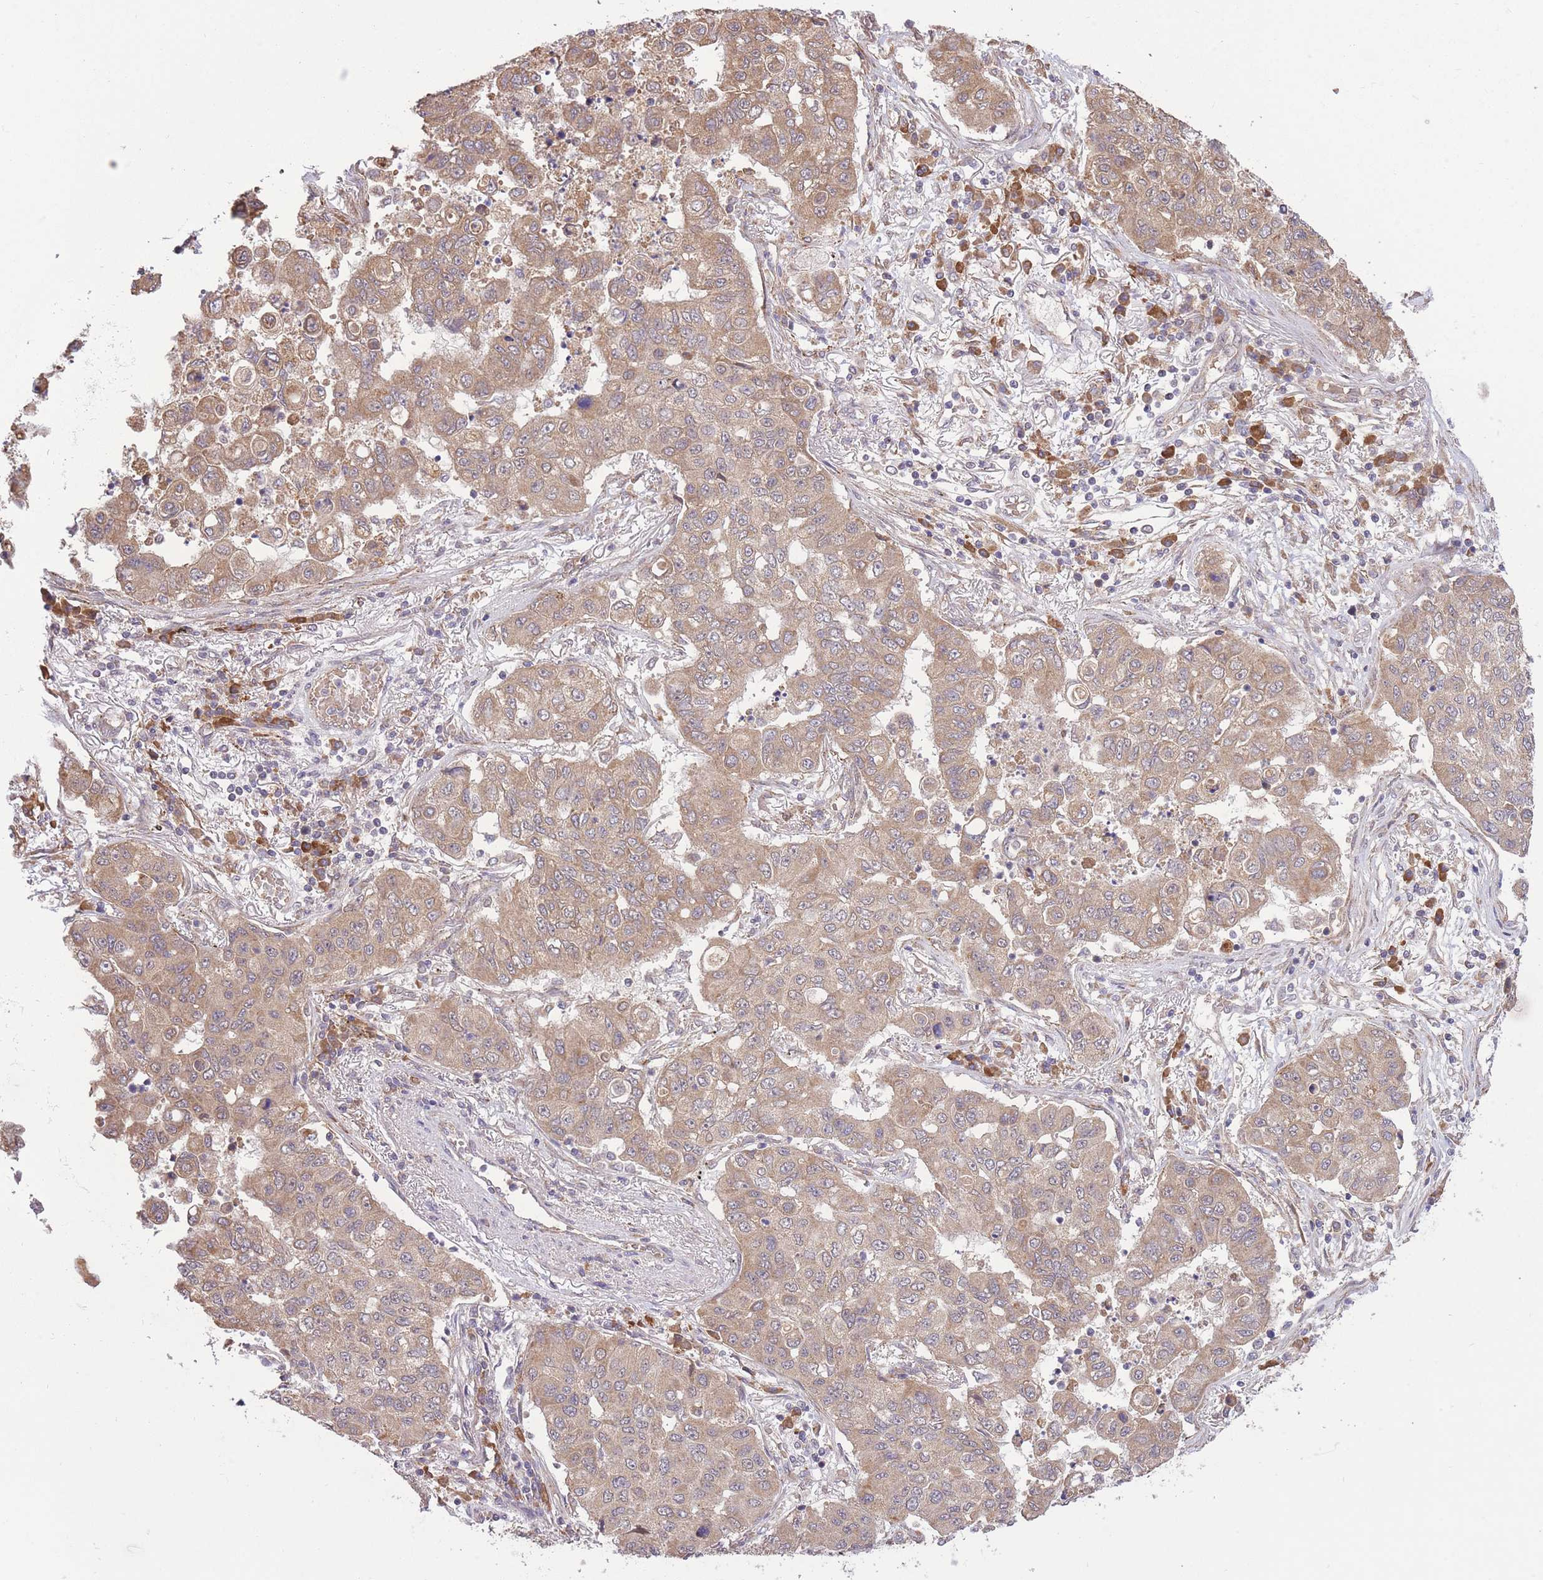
{"staining": {"intensity": "weak", "quantity": ">75%", "location": "cytoplasmic/membranous"}, "tissue": "lung cancer", "cell_type": "Tumor cells", "image_type": "cancer", "snomed": [{"axis": "morphology", "description": "Squamous cell carcinoma, NOS"}, {"axis": "topography", "description": "Lung"}], "caption": "Immunohistochemistry (DAB) staining of lung cancer (squamous cell carcinoma) shows weak cytoplasmic/membranous protein staining in about >75% of tumor cells.", "gene": "POLR3F", "patient": {"sex": "male", "age": 74}}